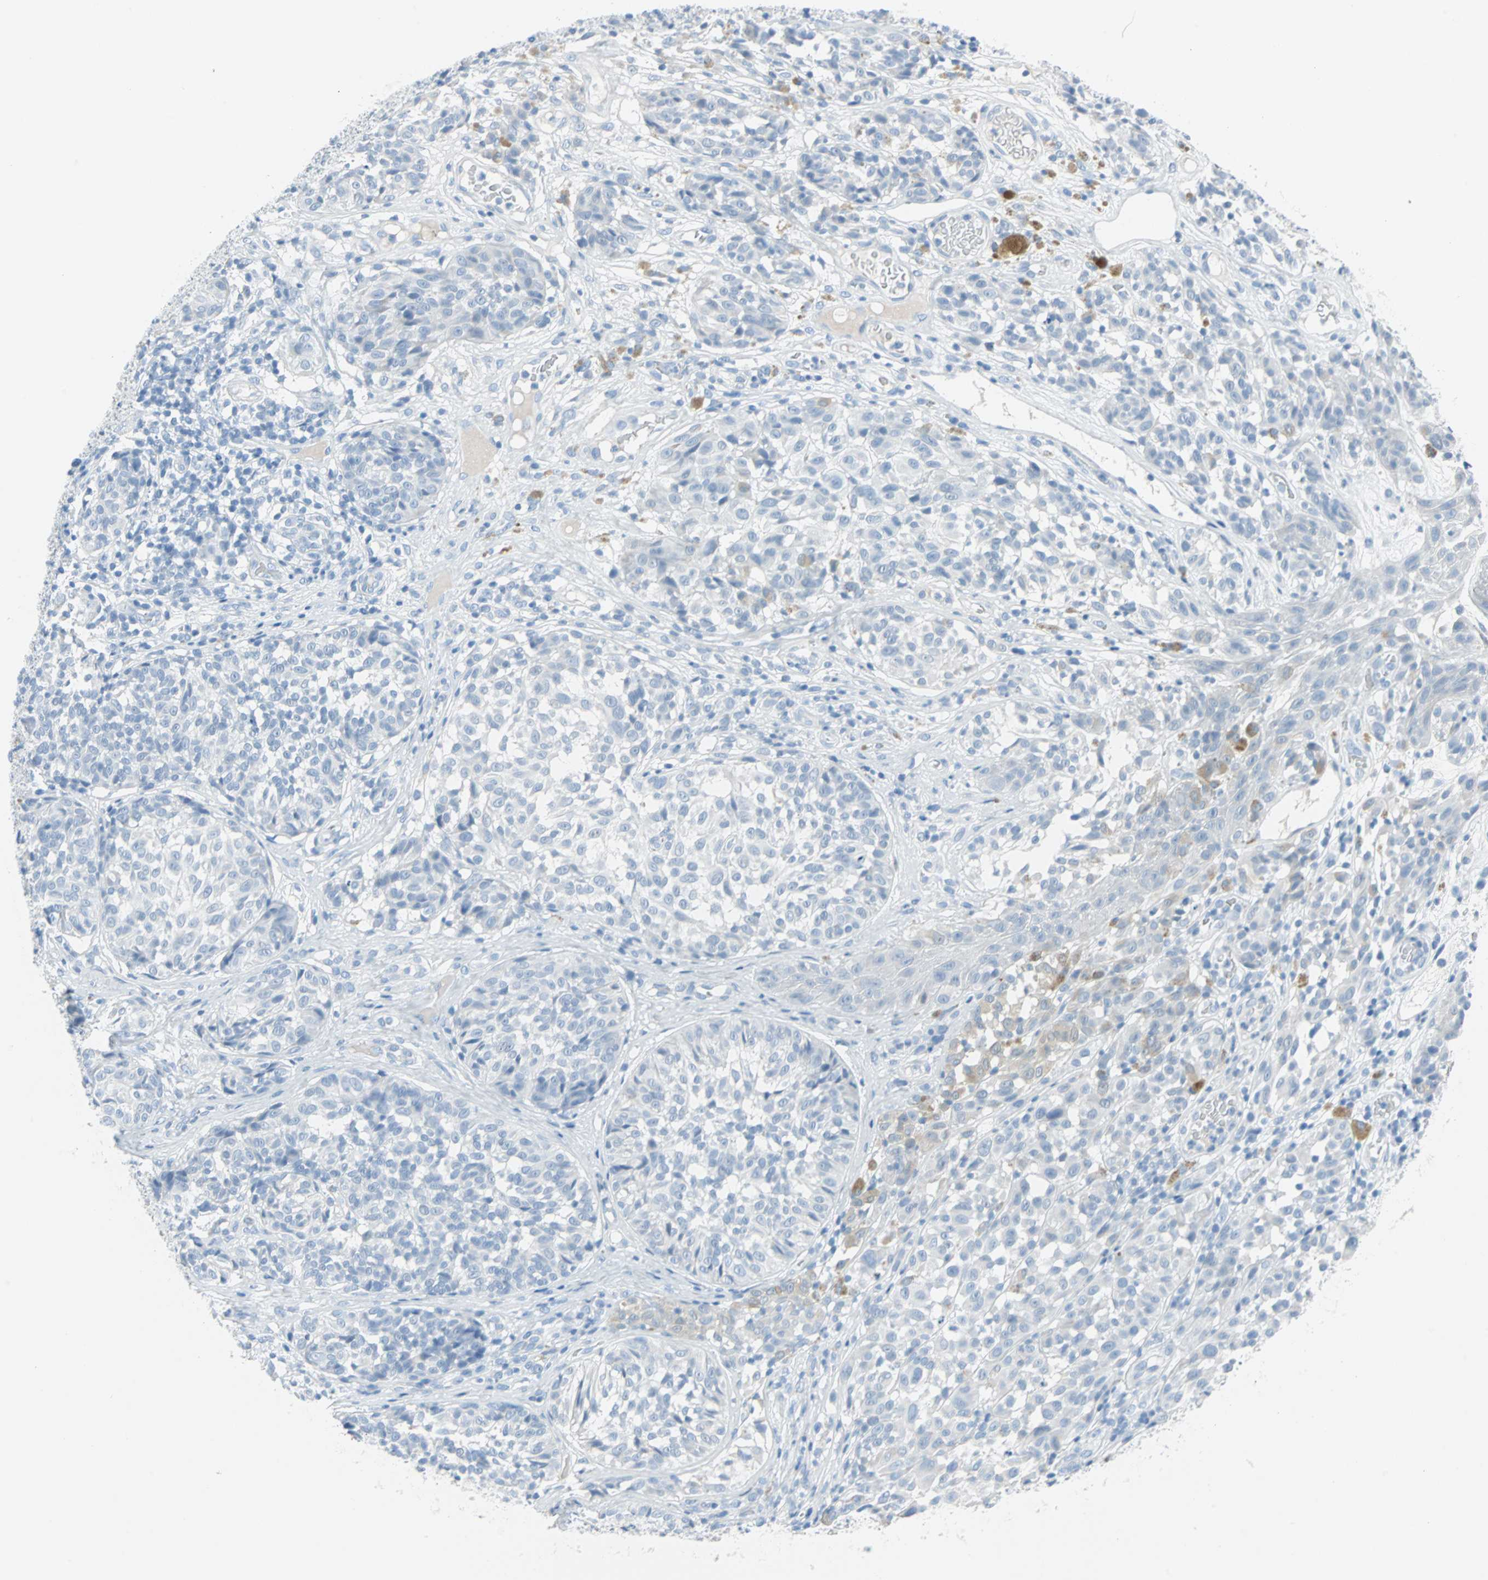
{"staining": {"intensity": "negative", "quantity": "none", "location": "none"}, "tissue": "melanoma", "cell_type": "Tumor cells", "image_type": "cancer", "snomed": [{"axis": "morphology", "description": "Malignant melanoma, NOS"}, {"axis": "topography", "description": "Skin"}], "caption": "Malignant melanoma stained for a protein using IHC displays no expression tumor cells.", "gene": "STX1A", "patient": {"sex": "female", "age": 46}}